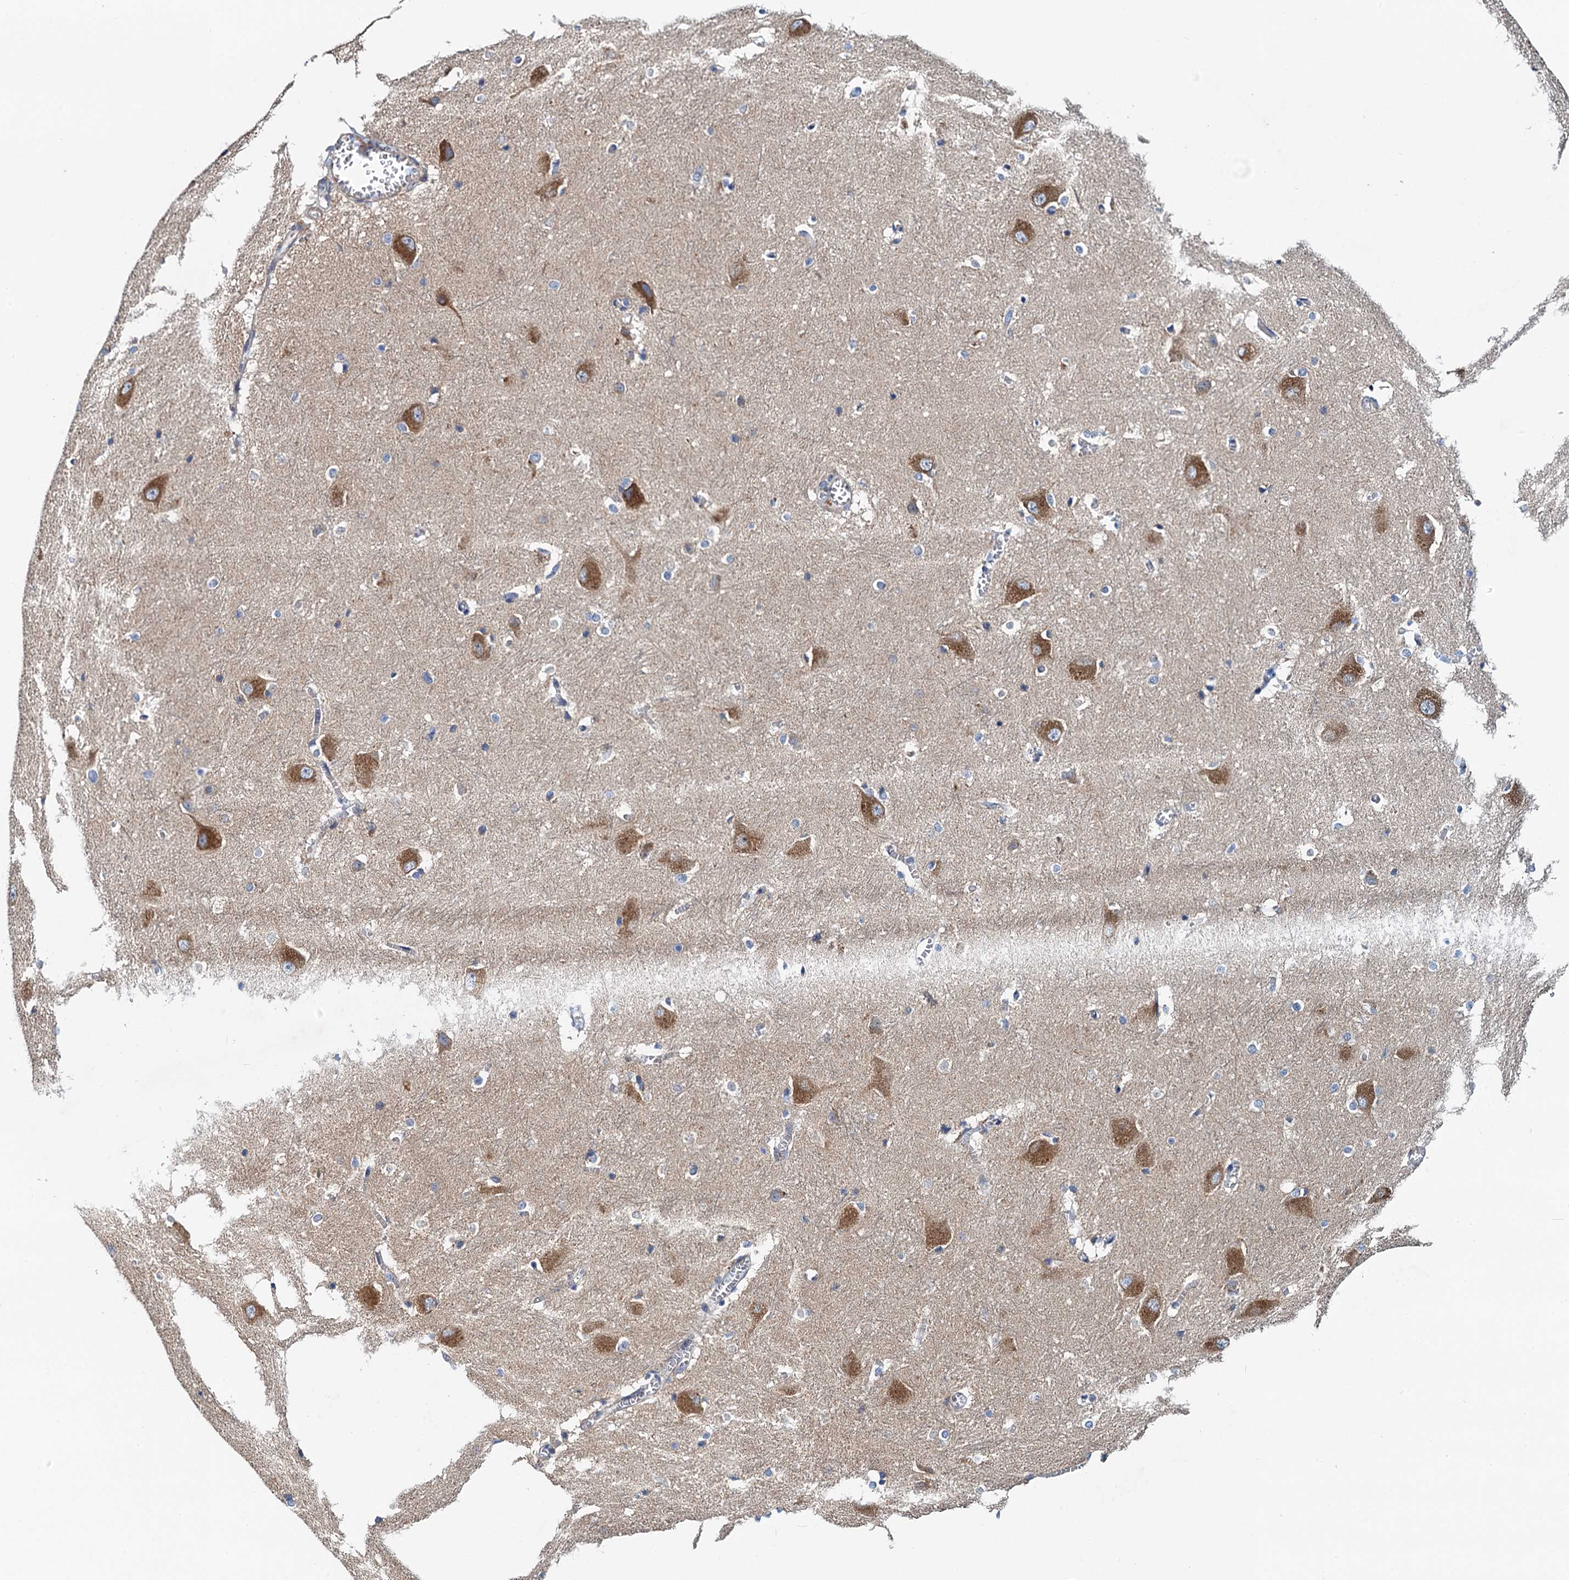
{"staining": {"intensity": "negative", "quantity": "none", "location": "none"}, "tissue": "caudate", "cell_type": "Glial cells", "image_type": "normal", "snomed": [{"axis": "morphology", "description": "Normal tissue, NOS"}, {"axis": "topography", "description": "Lateral ventricle wall"}], "caption": "A high-resolution histopathology image shows IHC staining of benign caudate, which demonstrates no significant staining in glial cells.", "gene": "NBEA", "patient": {"sex": "male", "age": 37}}